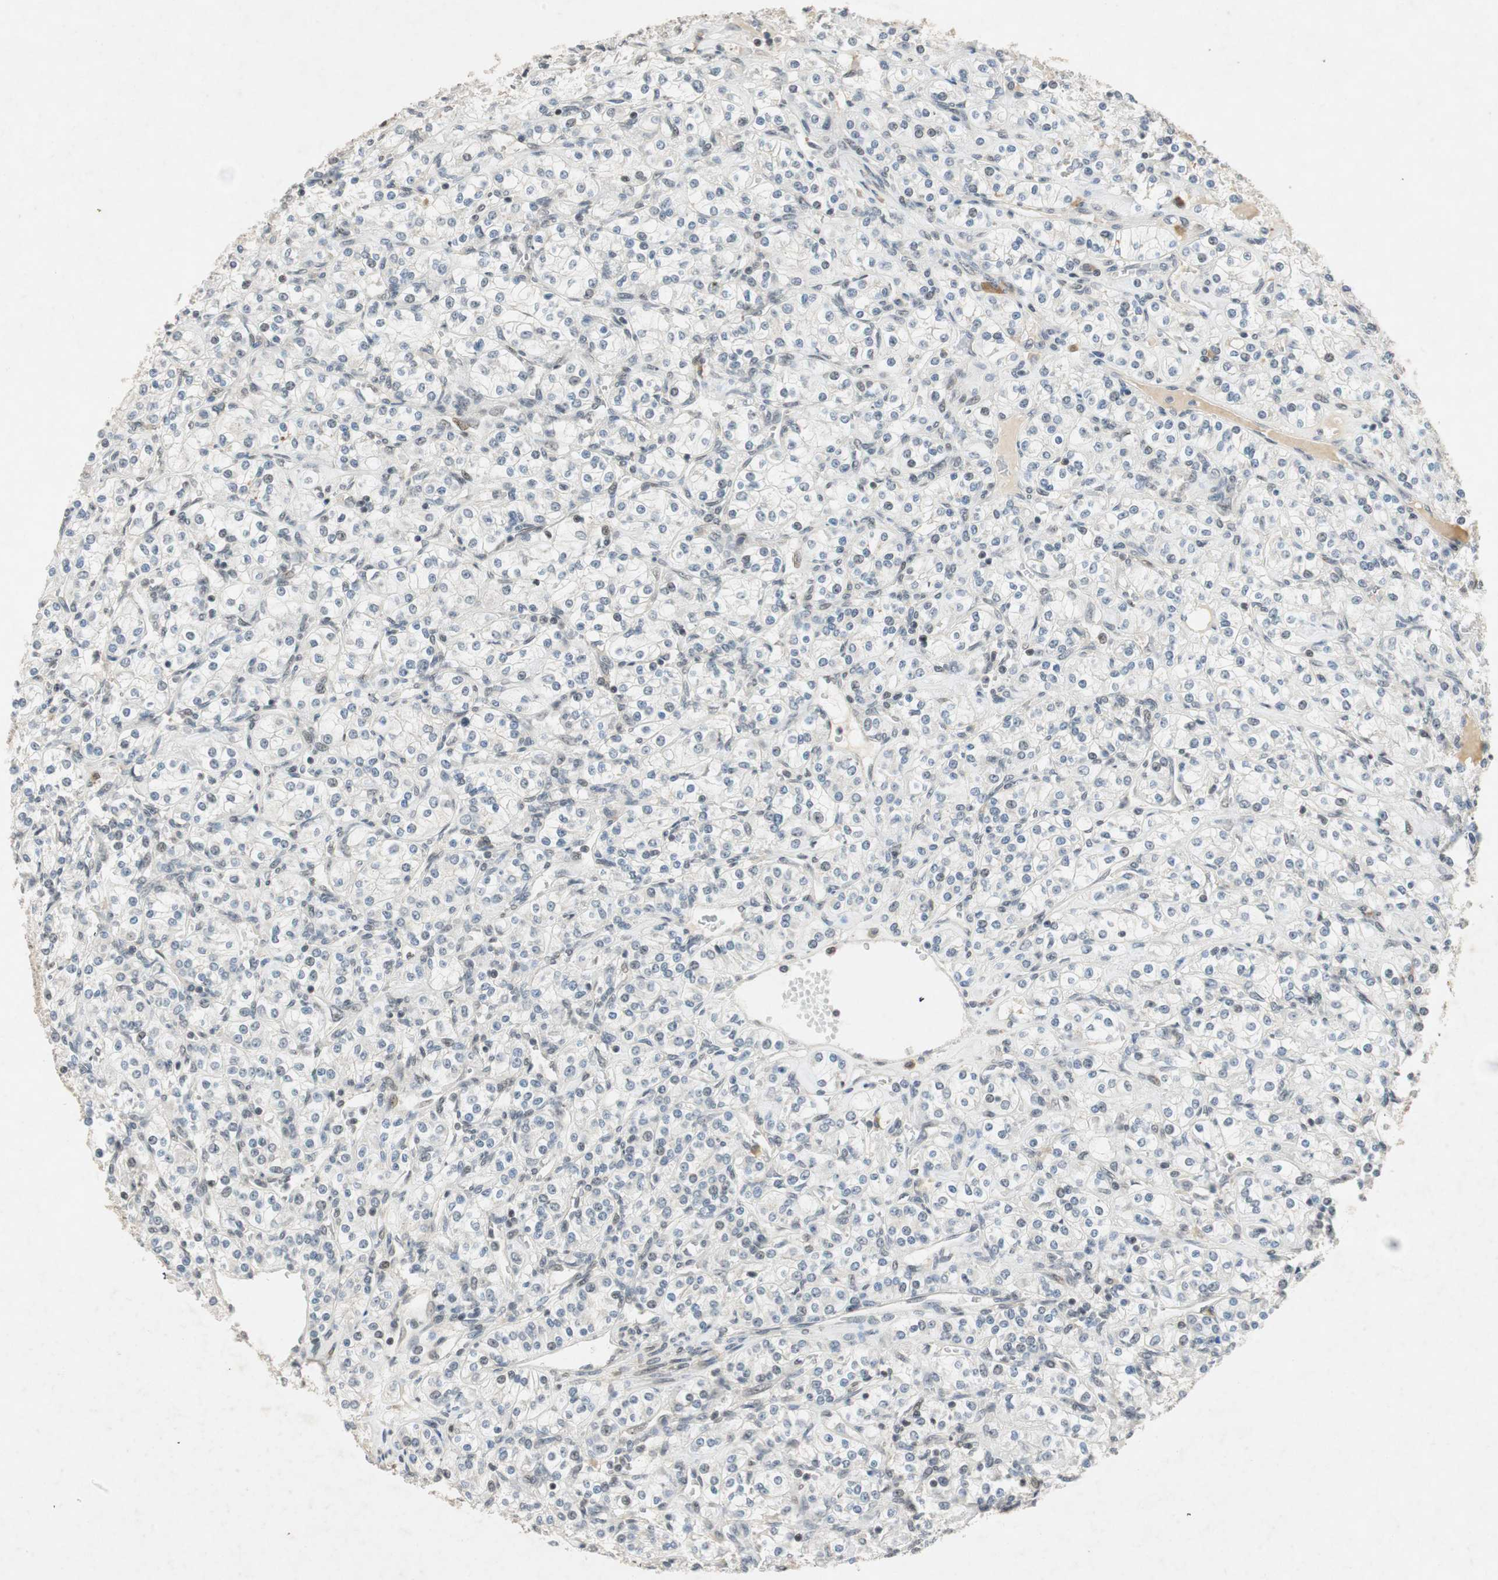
{"staining": {"intensity": "negative", "quantity": "none", "location": "none"}, "tissue": "renal cancer", "cell_type": "Tumor cells", "image_type": "cancer", "snomed": [{"axis": "morphology", "description": "Adenocarcinoma, NOS"}, {"axis": "topography", "description": "Kidney"}], "caption": "Micrograph shows no significant protein expression in tumor cells of renal cancer (adenocarcinoma).", "gene": "NCBP3", "patient": {"sex": "male", "age": 77}}